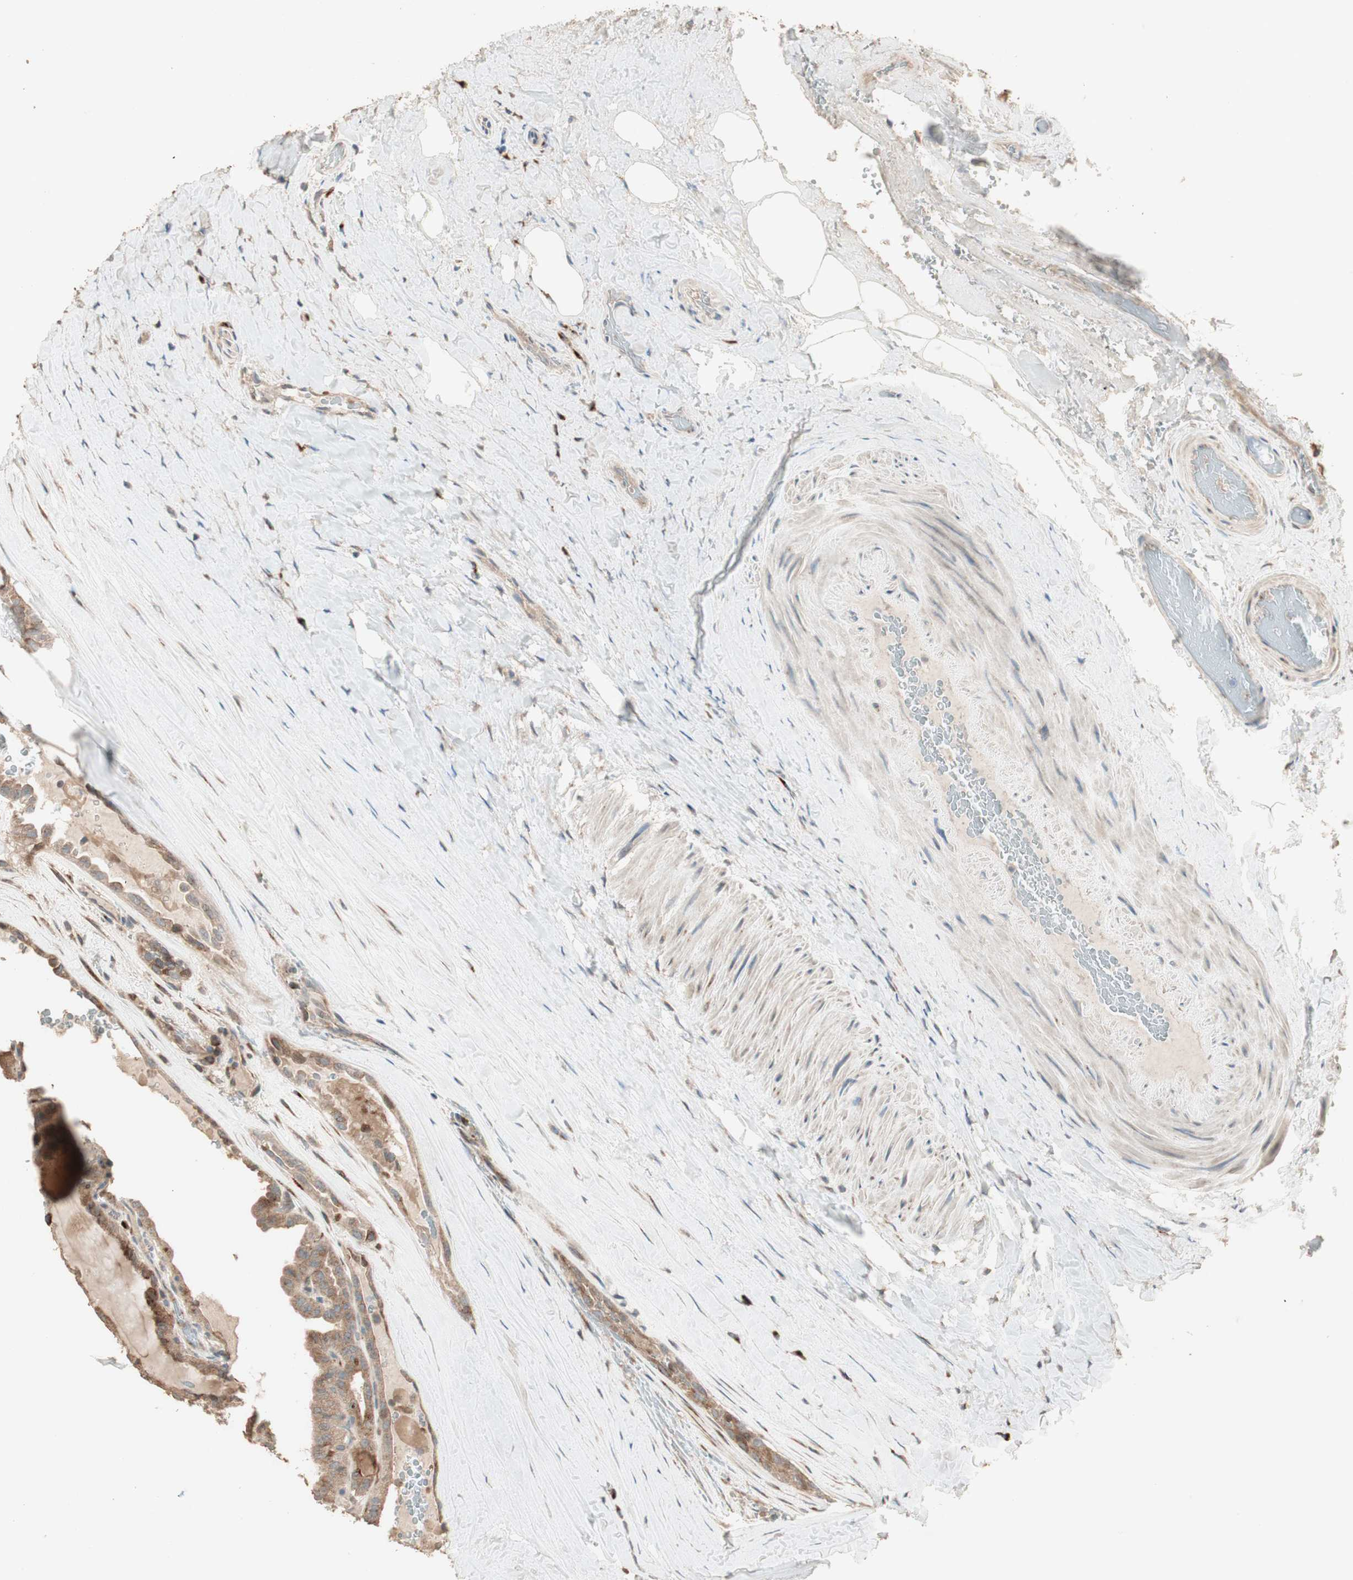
{"staining": {"intensity": "moderate", "quantity": ">75%", "location": "cytoplasmic/membranous"}, "tissue": "thyroid cancer", "cell_type": "Tumor cells", "image_type": "cancer", "snomed": [{"axis": "morphology", "description": "Papillary adenocarcinoma, NOS"}, {"axis": "topography", "description": "Thyroid gland"}], "caption": "IHC (DAB (3,3'-diaminobenzidine)) staining of human thyroid cancer reveals moderate cytoplasmic/membranous protein expression in approximately >75% of tumor cells.", "gene": "RARRES1", "patient": {"sex": "male", "age": 77}}